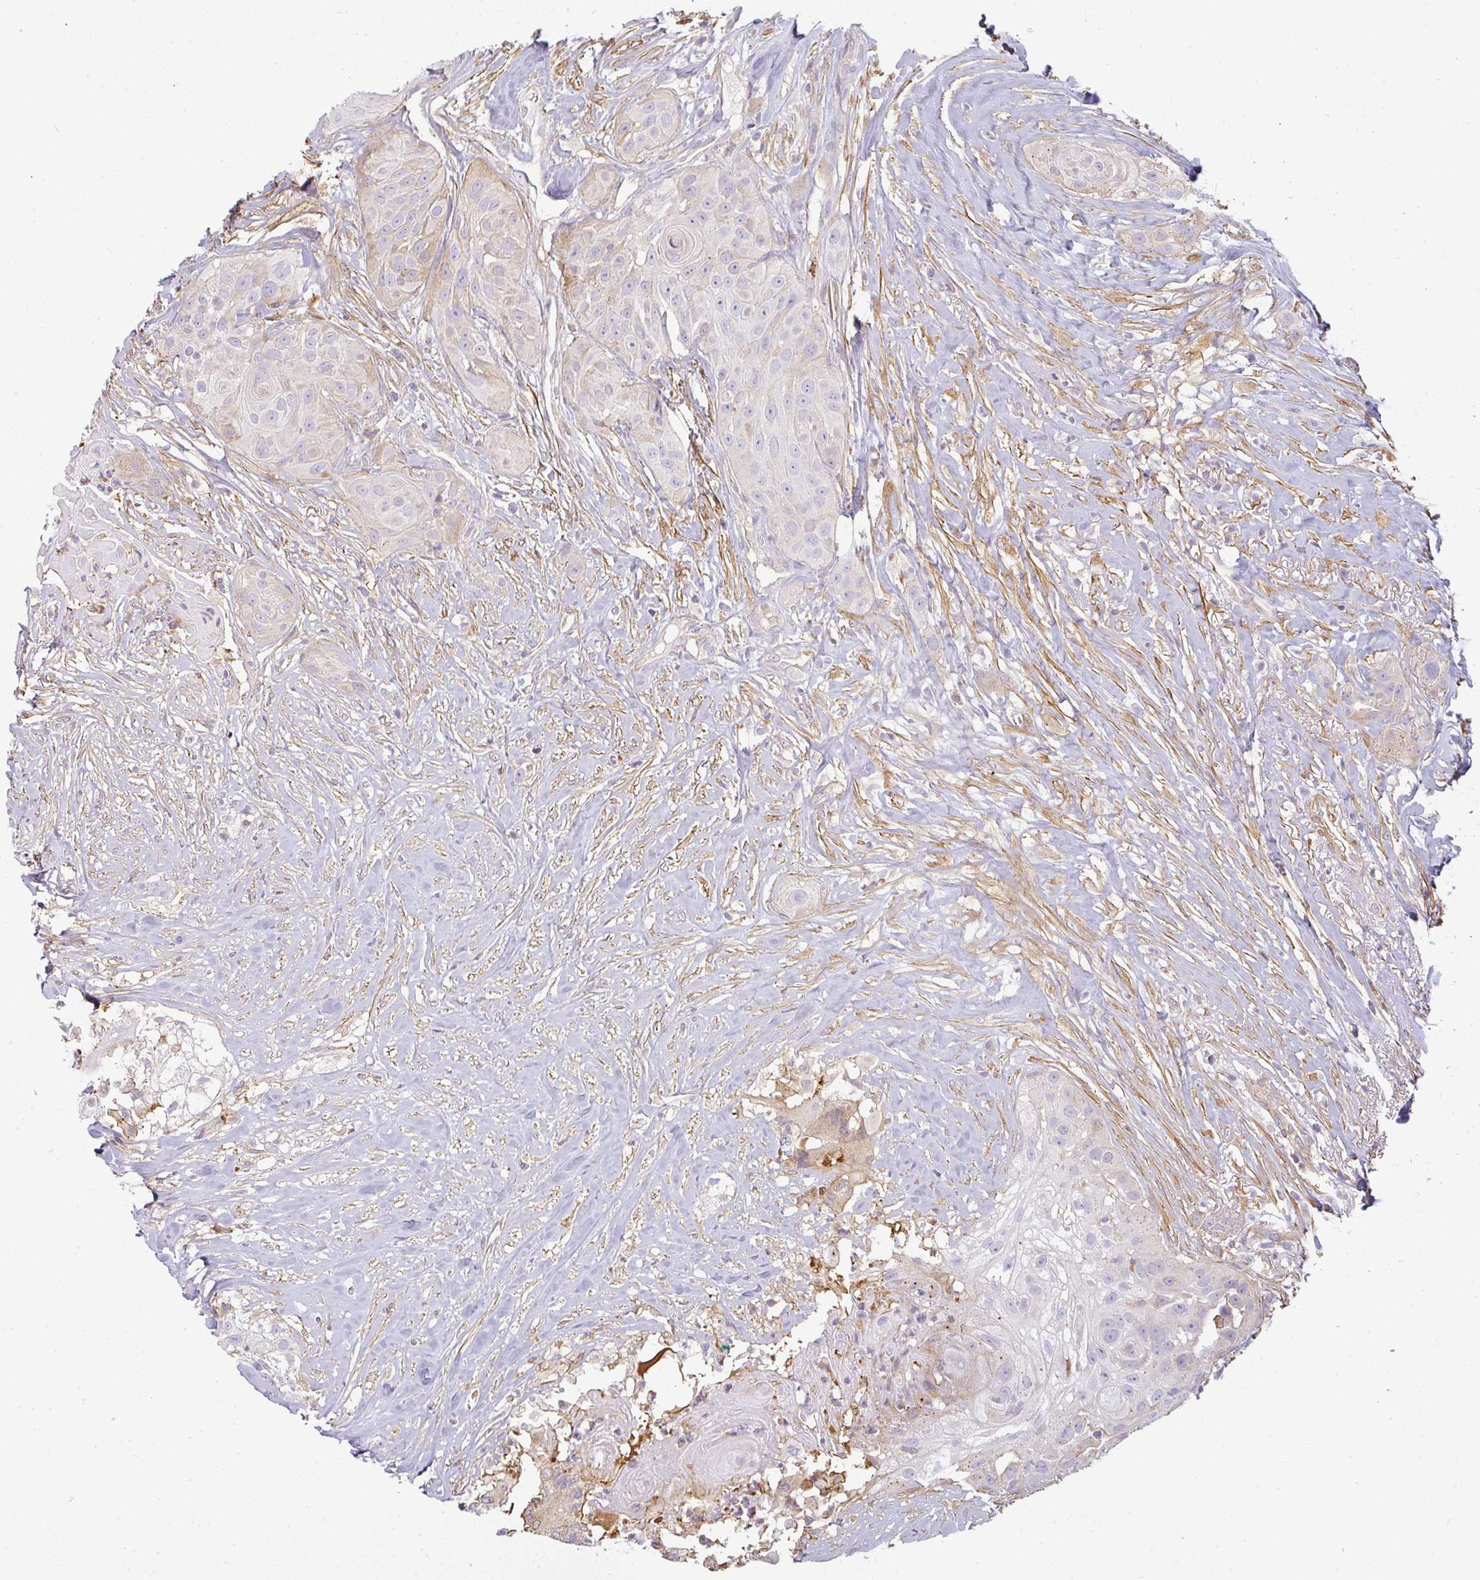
{"staining": {"intensity": "weak", "quantity": "<25%", "location": "cytoplasmic/membranous"}, "tissue": "head and neck cancer", "cell_type": "Tumor cells", "image_type": "cancer", "snomed": [{"axis": "morphology", "description": "Squamous cell carcinoma, NOS"}, {"axis": "topography", "description": "Head-Neck"}], "caption": "DAB (3,3'-diaminobenzidine) immunohistochemical staining of head and neck cancer (squamous cell carcinoma) exhibits no significant staining in tumor cells.", "gene": "SULF1", "patient": {"sex": "male", "age": 83}}